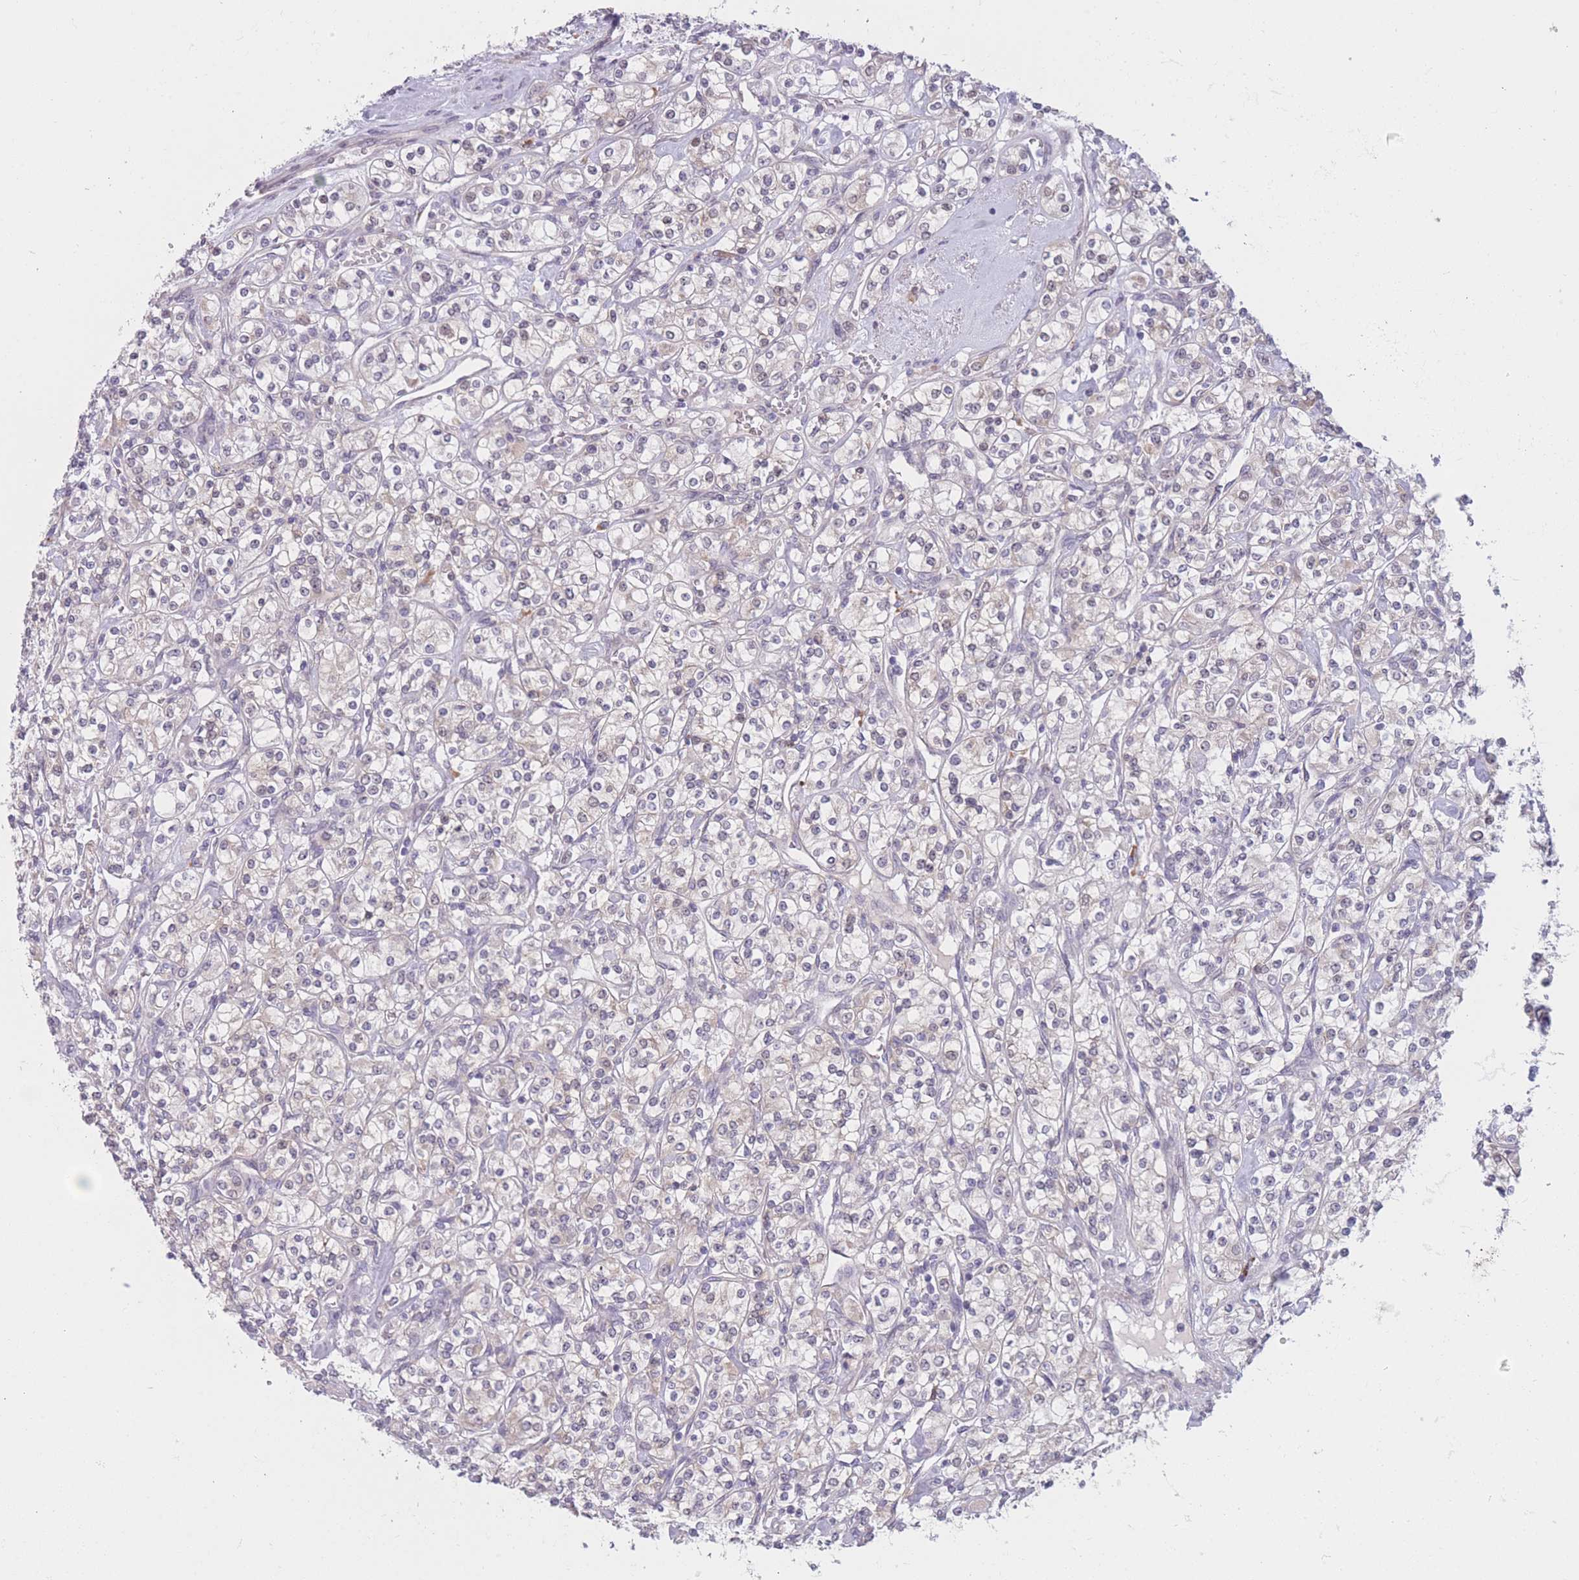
{"staining": {"intensity": "negative", "quantity": "none", "location": "none"}, "tissue": "renal cancer", "cell_type": "Tumor cells", "image_type": "cancer", "snomed": [{"axis": "morphology", "description": "Adenocarcinoma, NOS"}, {"axis": "topography", "description": "Kidney"}], "caption": "High magnification brightfield microscopy of renal adenocarcinoma stained with DAB (3,3'-diaminobenzidine) (brown) and counterstained with hematoxylin (blue): tumor cells show no significant positivity.", "gene": "COL27A1", "patient": {"sex": "male", "age": 77}}